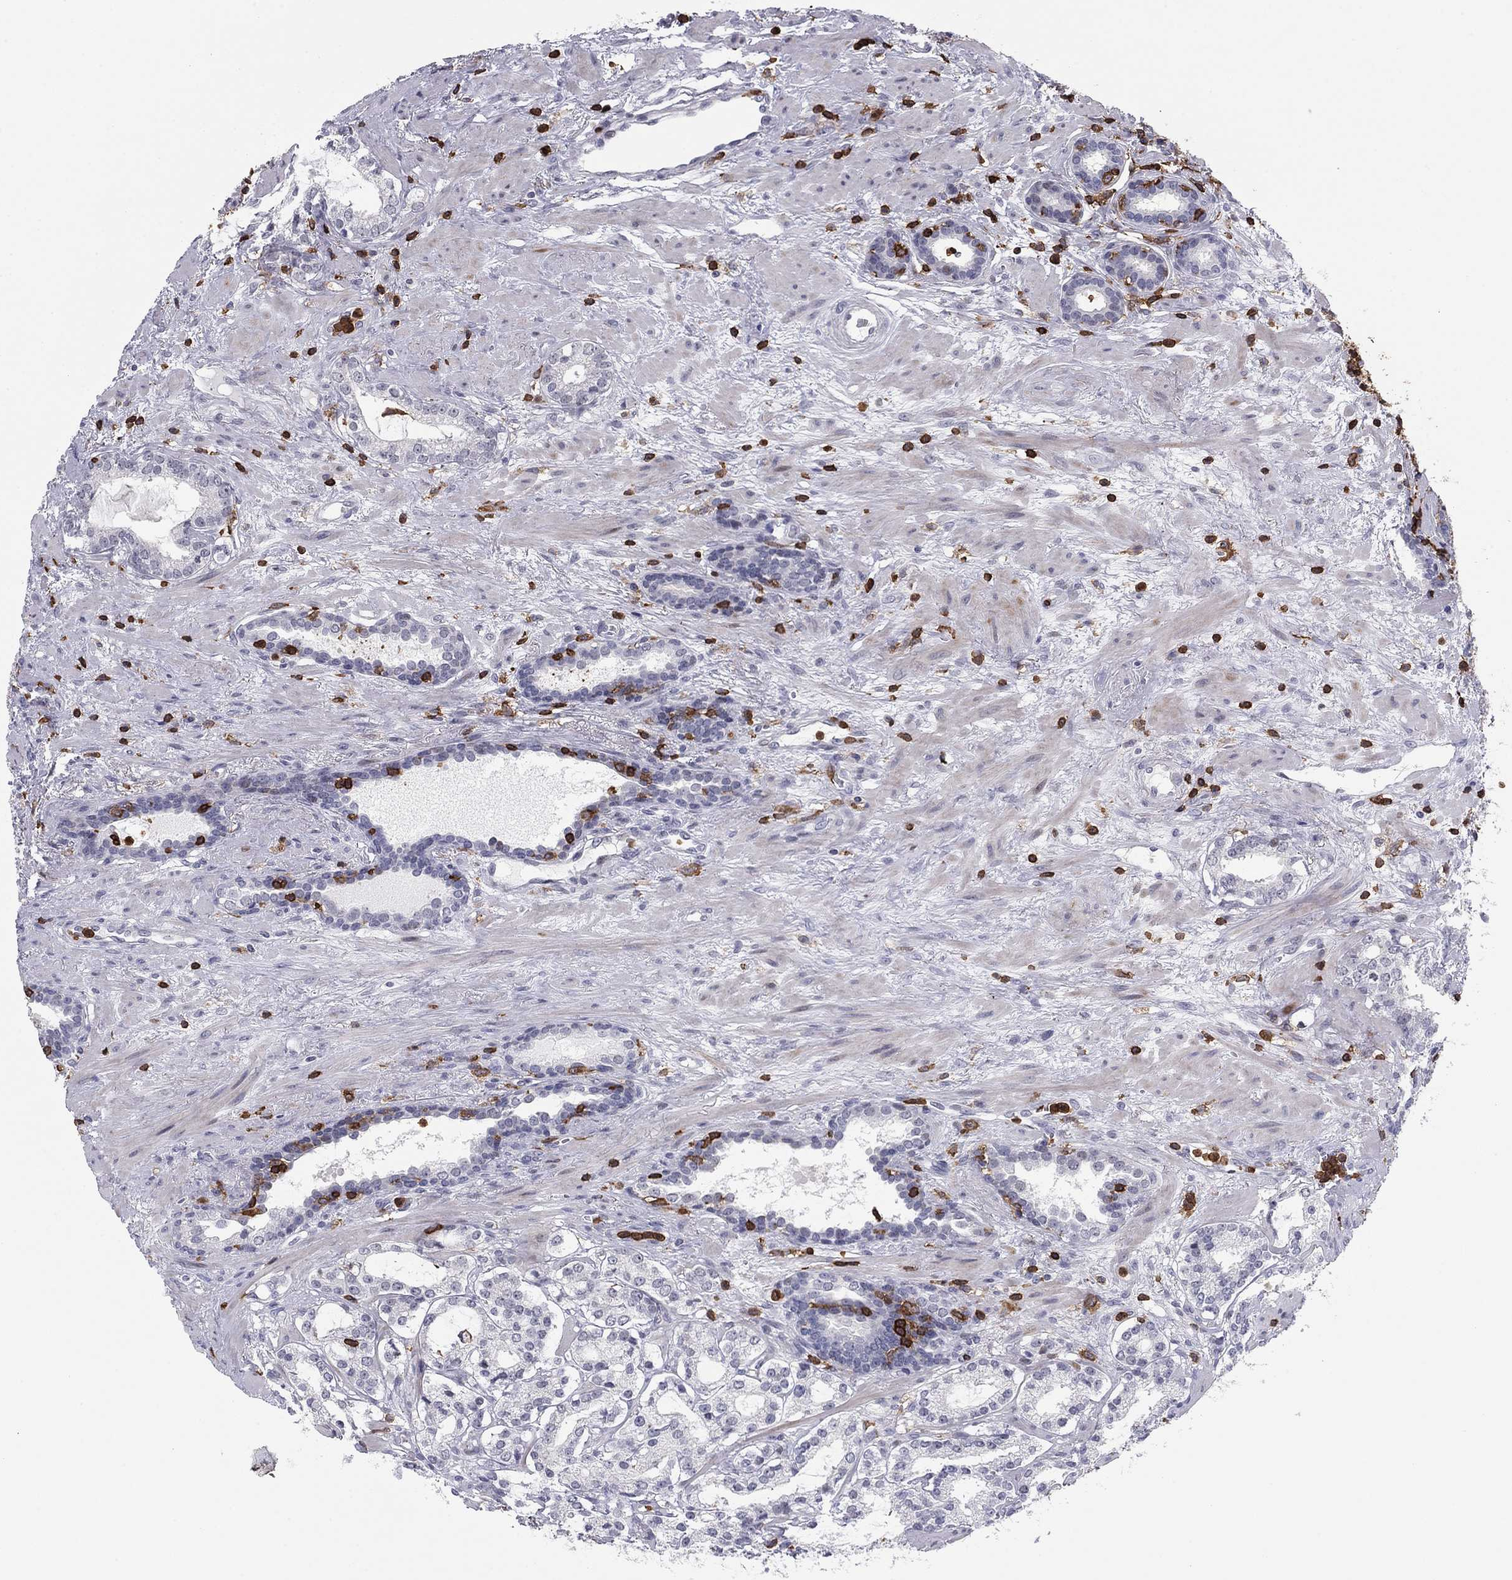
{"staining": {"intensity": "negative", "quantity": "none", "location": "none"}, "tissue": "prostate cancer", "cell_type": "Tumor cells", "image_type": "cancer", "snomed": [{"axis": "morphology", "description": "Adenocarcinoma, NOS"}, {"axis": "topography", "description": "Prostate"}], "caption": "DAB immunohistochemical staining of human prostate cancer (adenocarcinoma) displays no significant staining in tumor cells. (DAB IHC visualized using brightfield microscopy, high magnification).", "gene": "ARHGAP27", "patient": {"sex": "male", "age": 66}}